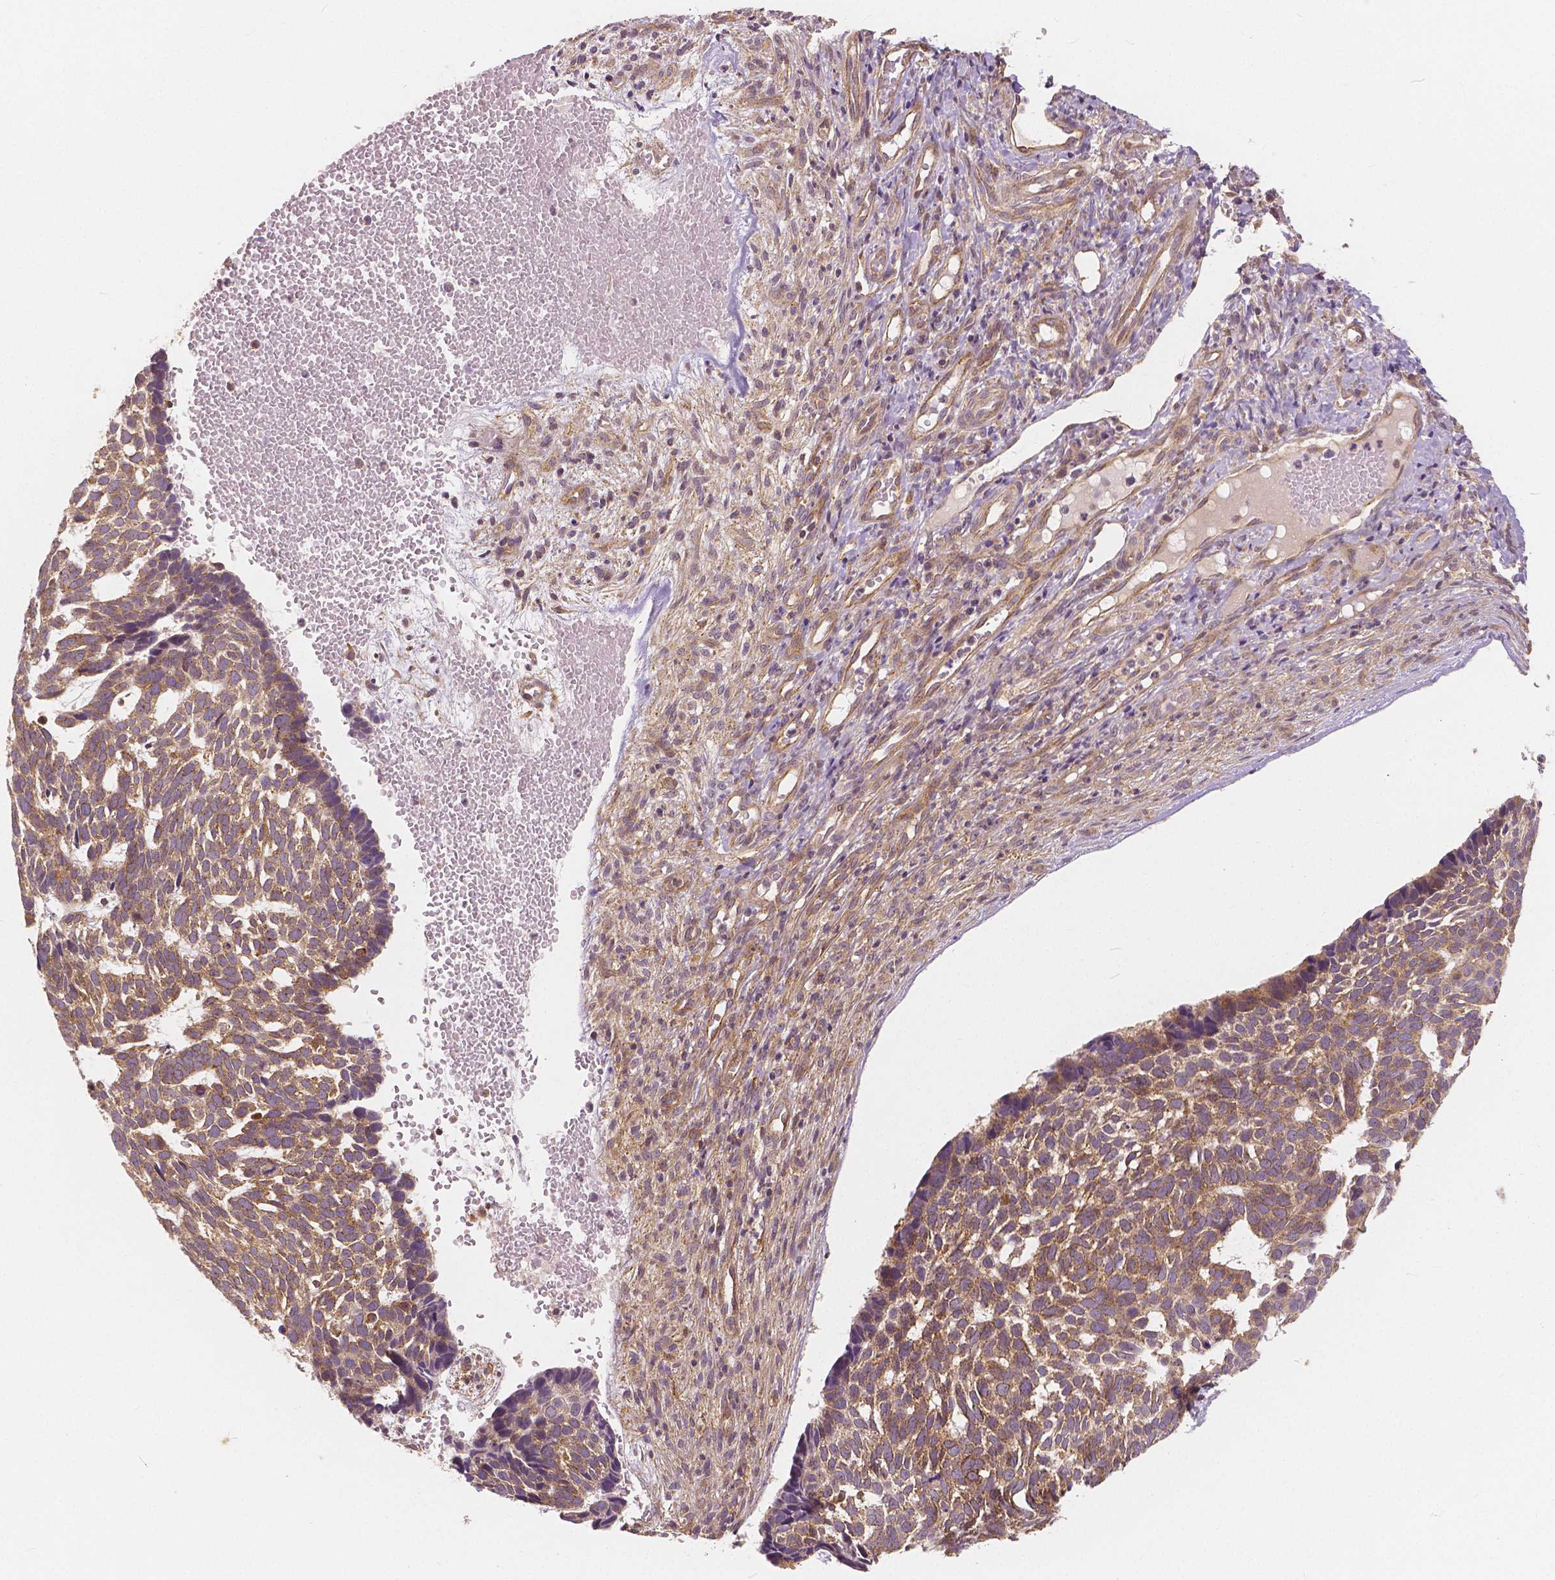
{"staining": {"intensity": "weak", "quantity": ">75%", "location": "cytoplasmic/membranous"}, "tissue": "skin cancer", "cell_type": "Tumor cells", "image_type": "cancer", "snomed": [{"axis": "morphology", "description": "Basal cell carcinoma"}, {"axis": "topography", "description": "Skin"}], "caption": "IHC histopathology image of skin cancer stained for a protein (brown), which displays low levels of weak cytoplasmic/membranous staining in about >75% of tumor cells.", "gene": "SNX12", "patient": {"sex": "male", "age": 78}}